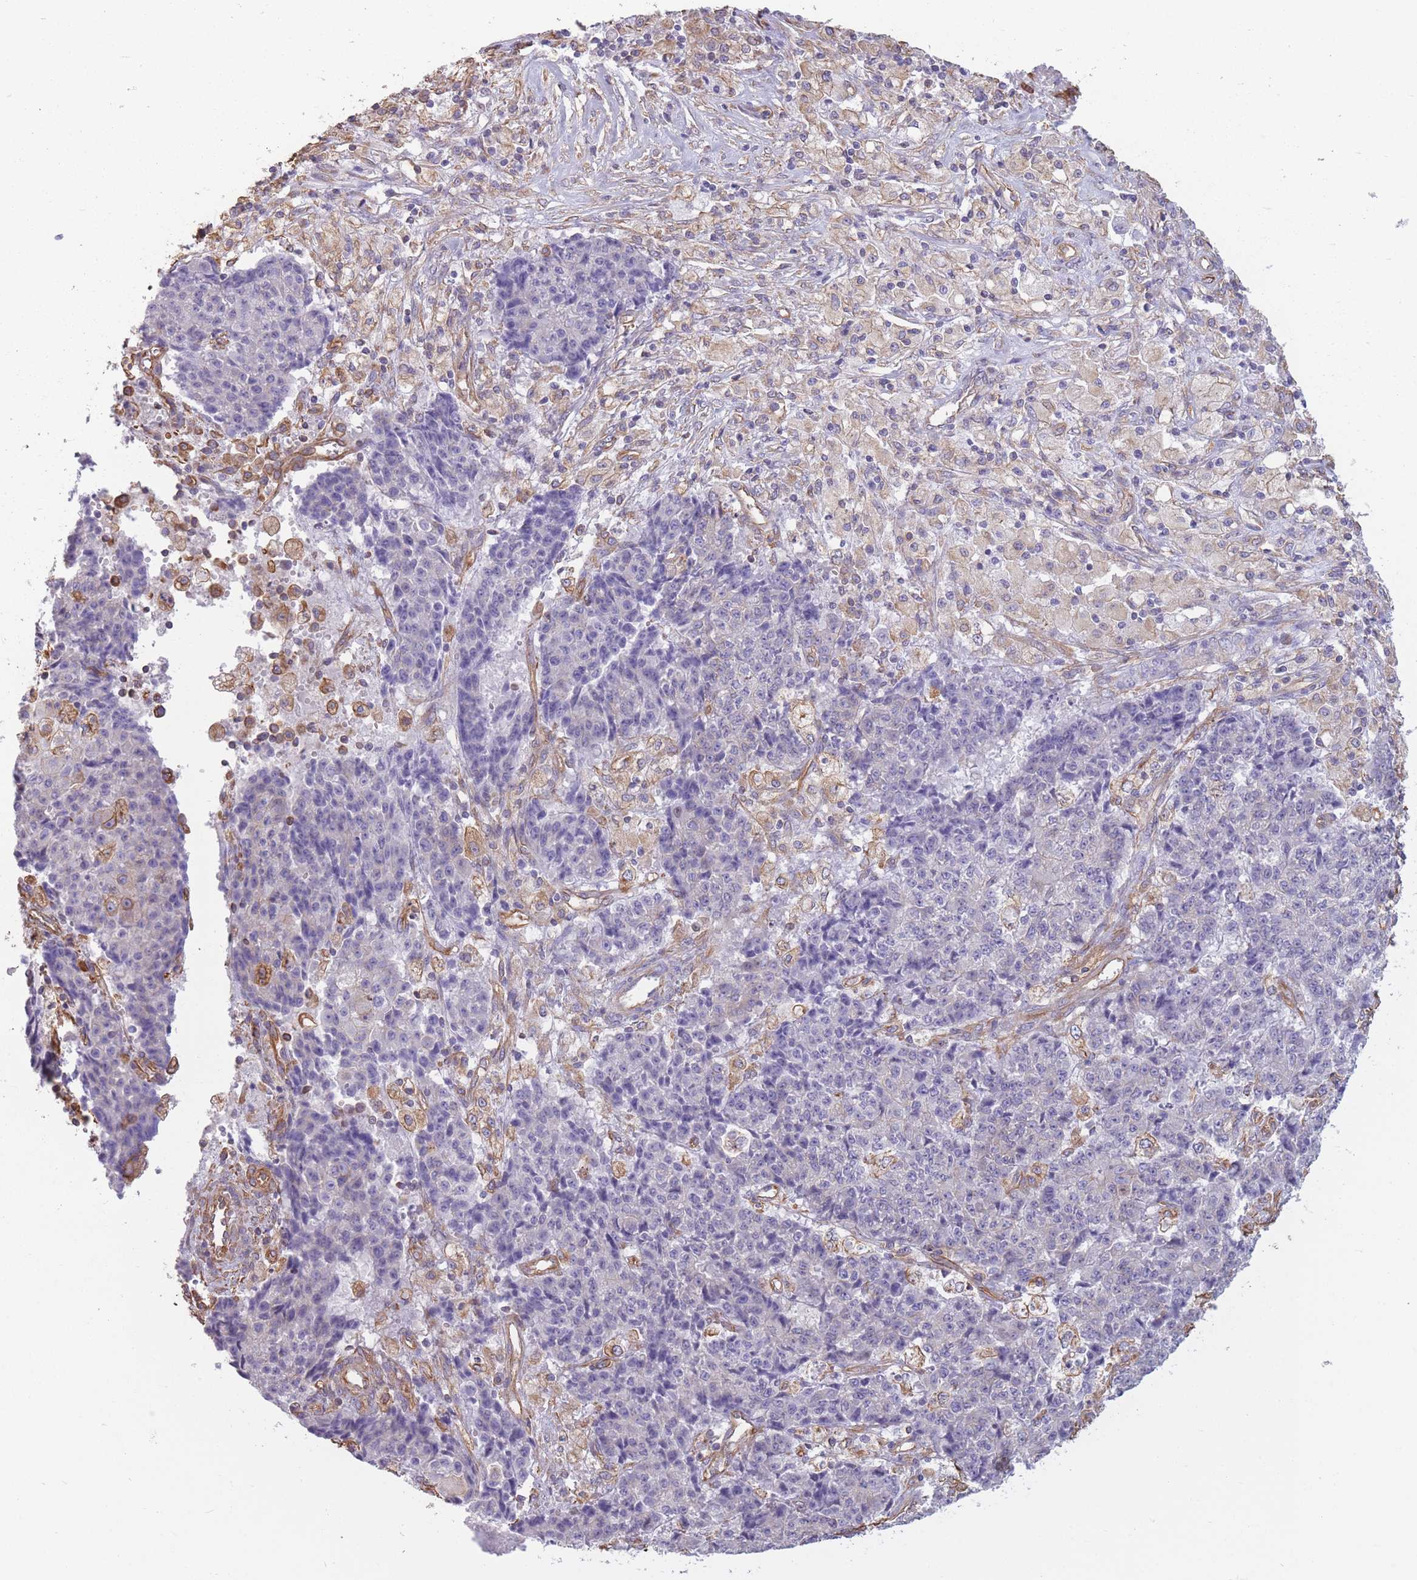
{"staining": {"intensity": "weak", "quantity": "<25%", "location": "cytoplasmic/membranous"}, "tissue": "ovarian cancer", "cell_type": "Tumor cells", "image_type": "cancer", "snomed": [{"axis": "morphology", "description": "Carcinoma, endometroid"}, {"axis": "topography", "description": "Ovary"}], "caption": "This is an immunohistochemistry micrograph of ovarian endometroid carcinoma. There is no positivity in tumor cells.", "gene": "ADD1", "patient": {"sex": "female", "age": 42}}